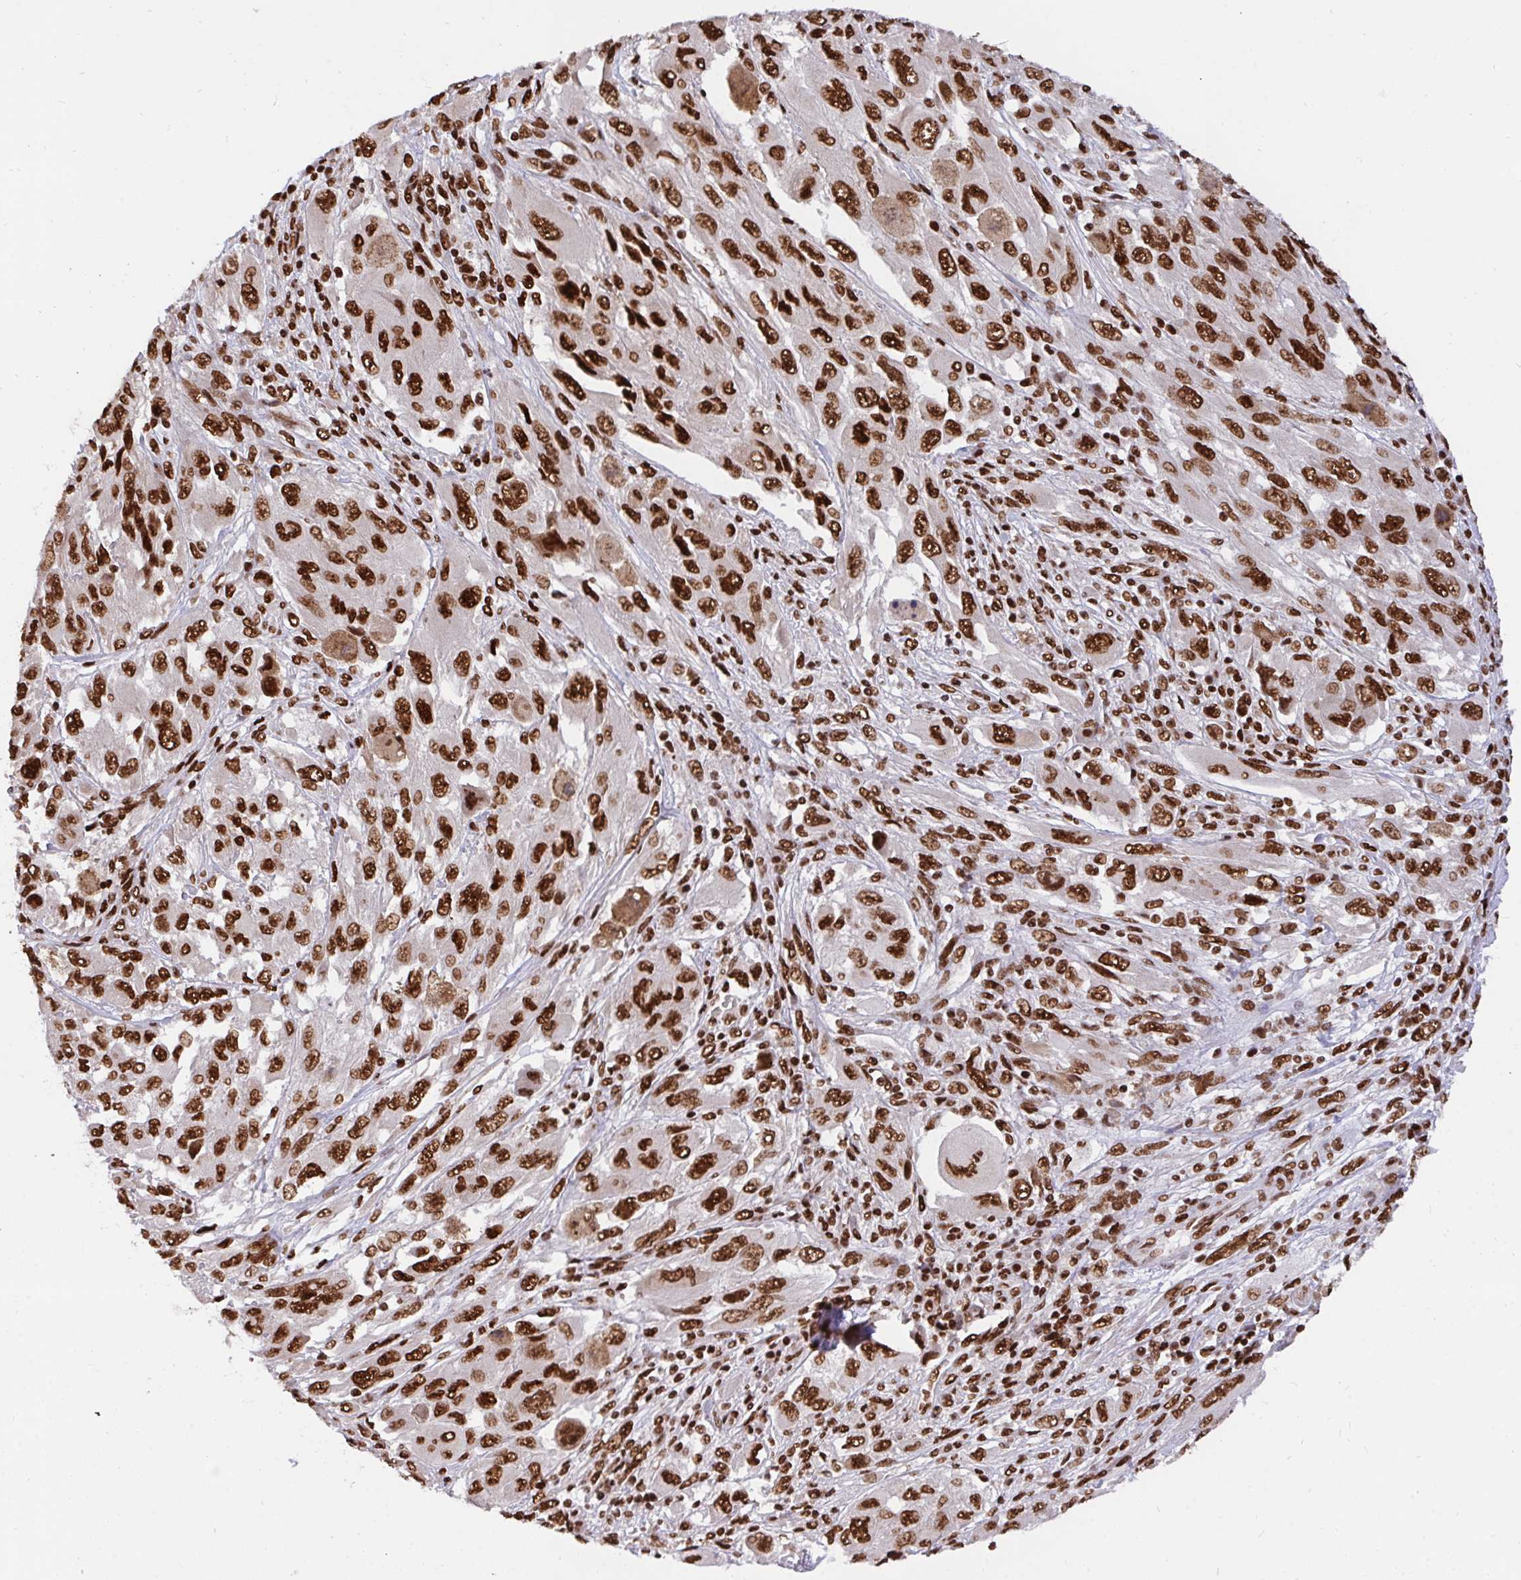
{"staining": {"intensity": "strong", "quantity": ">75%", "location": "nuclear"}, "tissue": "melanoma", "cell_type": "Tumor cells", "image_type": "cancer", "snomed": [{"axis": "morphology", "description": "Malignant melanoma, NOS"}, {"axis": "topography", "description": "Skin"}], "caption": "The immunohistochemical stain shows strong nuclear positivity in tumor cells of melanoma tissue.", "gene": "HNRNPL", "patient": {"sex": "female", "age": 91}}